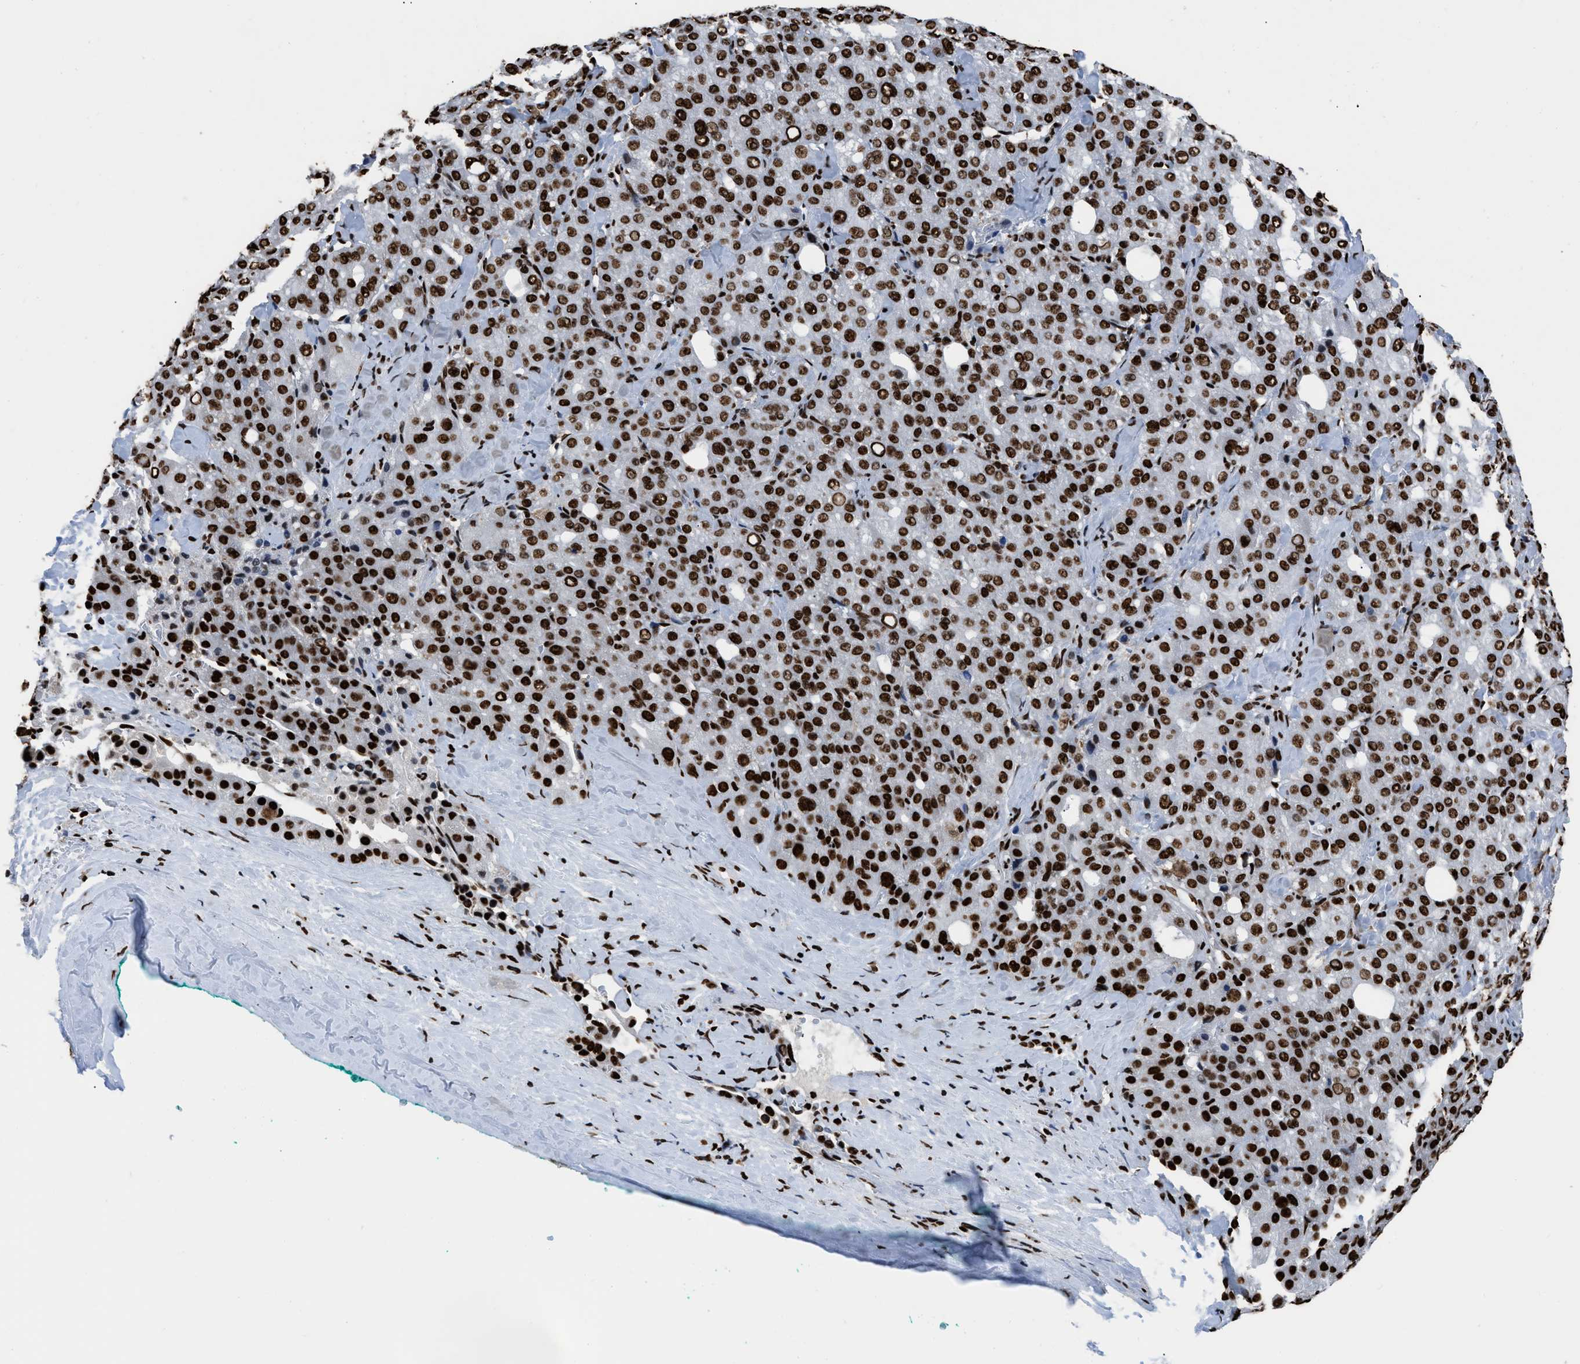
{"staining": {"intensity": "strong", "quantity": ">75%", "location": "nuclear"}, "tissue": "liver cancer", "cell_type": "Tumor cells", "image_type": "cancer", "snomed": [{"axis": "morphology", "description": "Carcinoma, Hepatocellular, NOS"}, {"axis": "topography", "description": "Liver"}], "caption": "Liver cancer (hepatocellular carcinoma) tissue demonstrates strong nuclear staining in approximately >75% of tumor cells (DAB IHC, brown staining for protein, blue staining for nuclei).", "gene": "HNRNPM", "patient": {"sex": "male", "age": 65}}